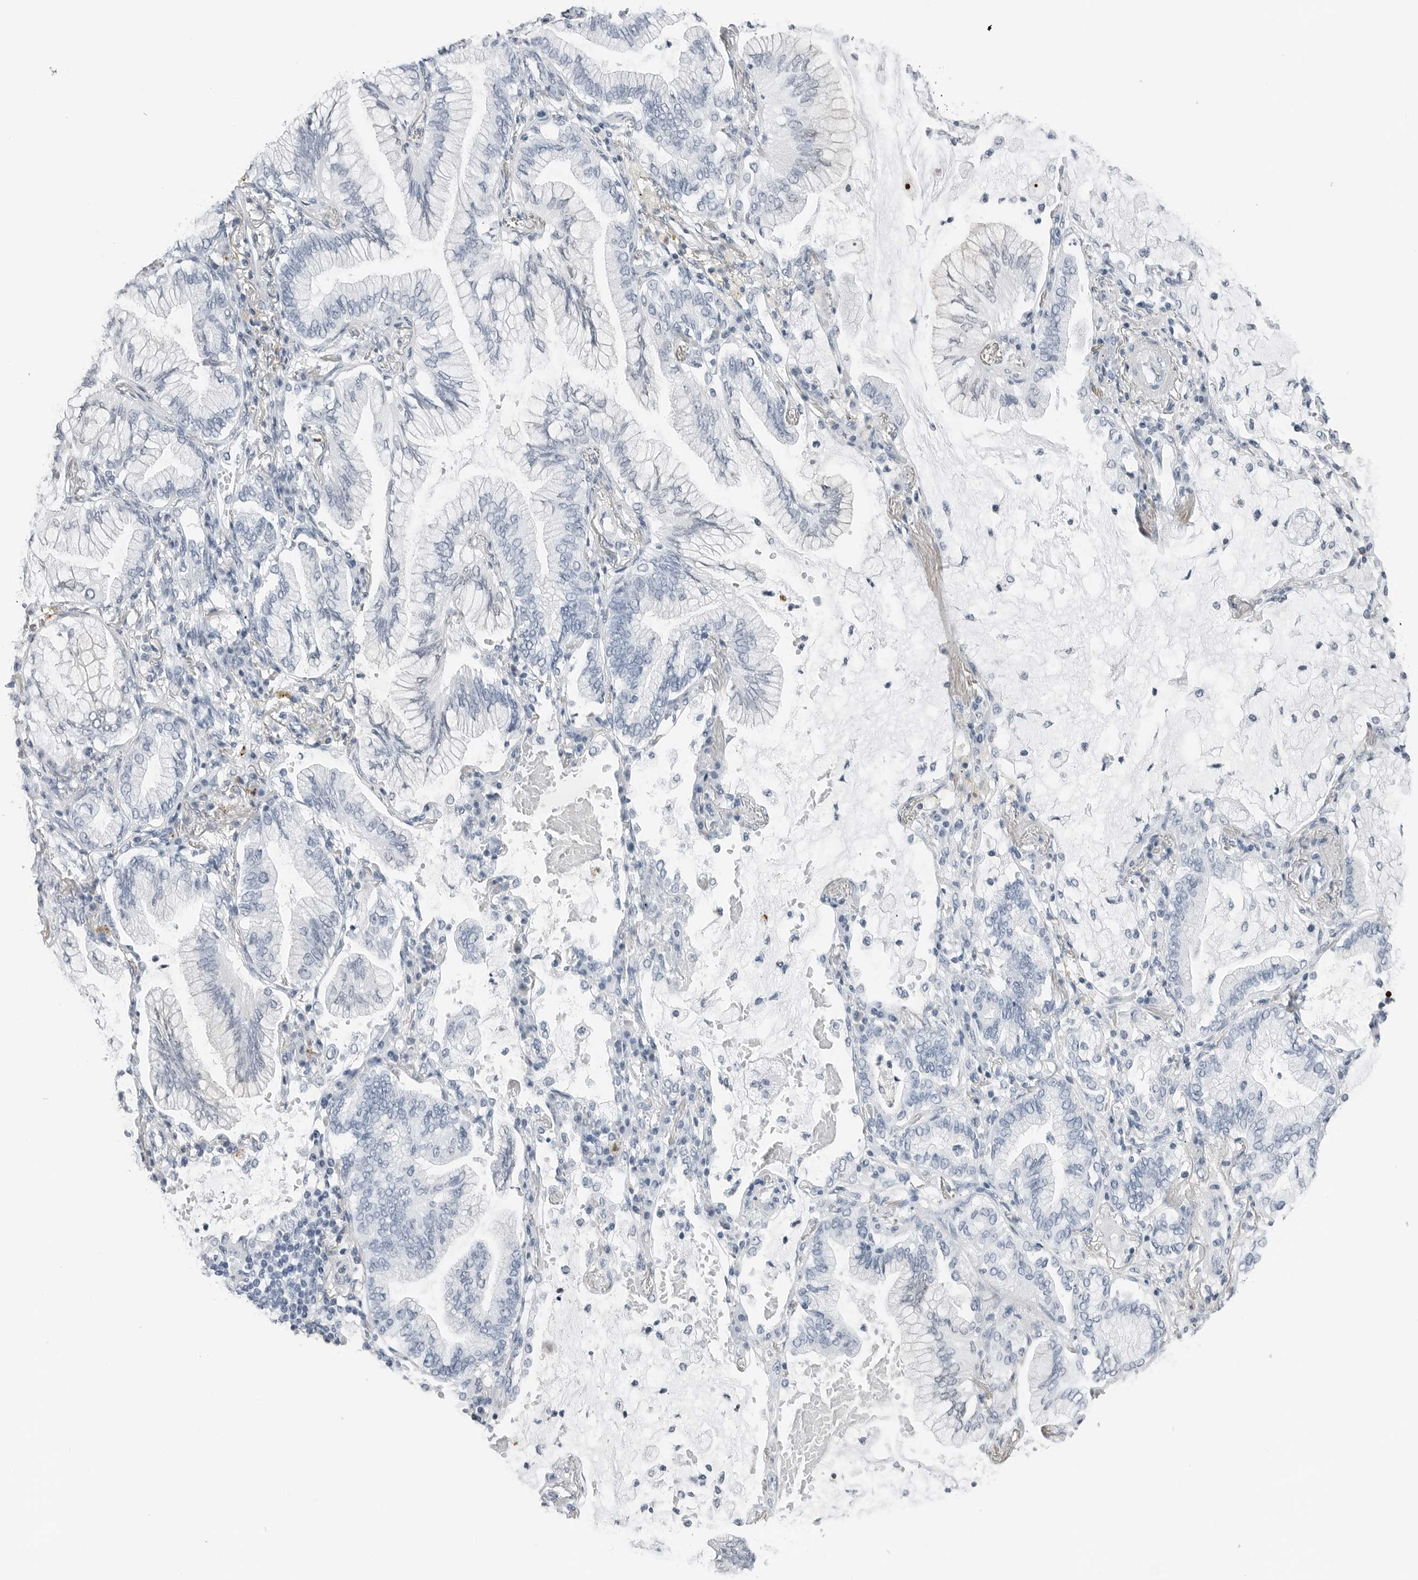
{"staining": {"intensity": "negative", "quantity": "none", "location": "none"}, "tissue": "lung cancer", "cell_type": "Tumor cells", "image_type": "cancer", "snomed": [{"axis": "morphology", "description": "Adenocarcinoma, NOS"}, {"axis": "topography", "description": "Lung"}], "caption": "Immunohistochemistry micrograph of neoplastic tissue: human lung cancer (adenocarcinoma) stained with DAB (3,3'-diaminobenzidine) displays no significant protein positivity in tumor cells.", "gene": "SLPI", "patient": {"sex": "female", "age": 70}}